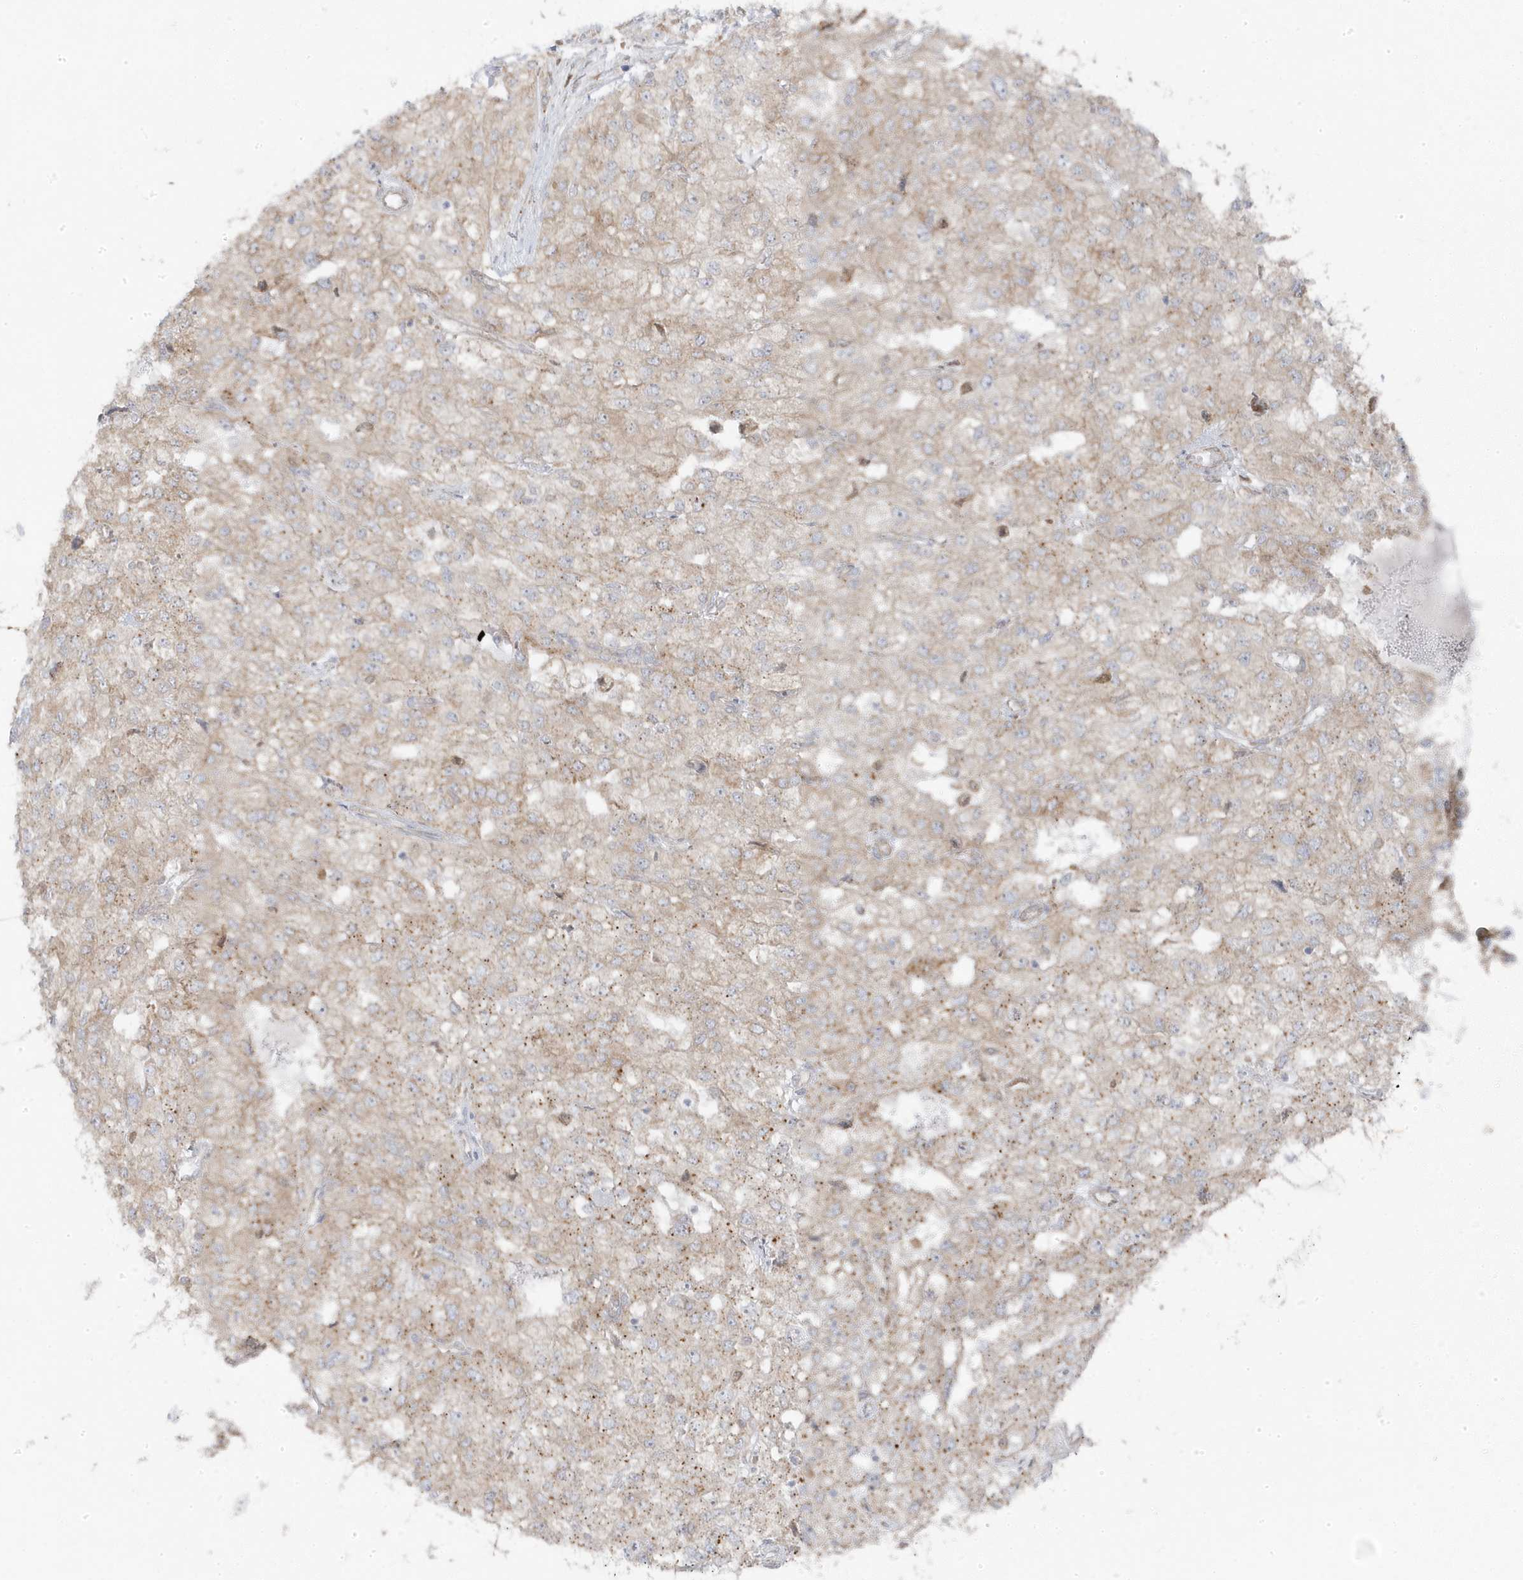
{"staining": {"intensity": "weak", "quantity": "<25%", "location": "cytoplasmic/membranous"}, "tissue": "renal cancer", "cell_type": "Tumor cells", "image_type": "cancer", "snomed": [{"axis": "morphology", "description": "Adenocarcinoma, NOS"}, {"axis": "topography", "description": "Kidney"}], "caption": "Immunohistochemical staining of renal cancer (adenocarcinoma) displays no significant positivity in tumor cells.", "gene": "ZNF654", "patient": {"sex": "female", "age": 54}}